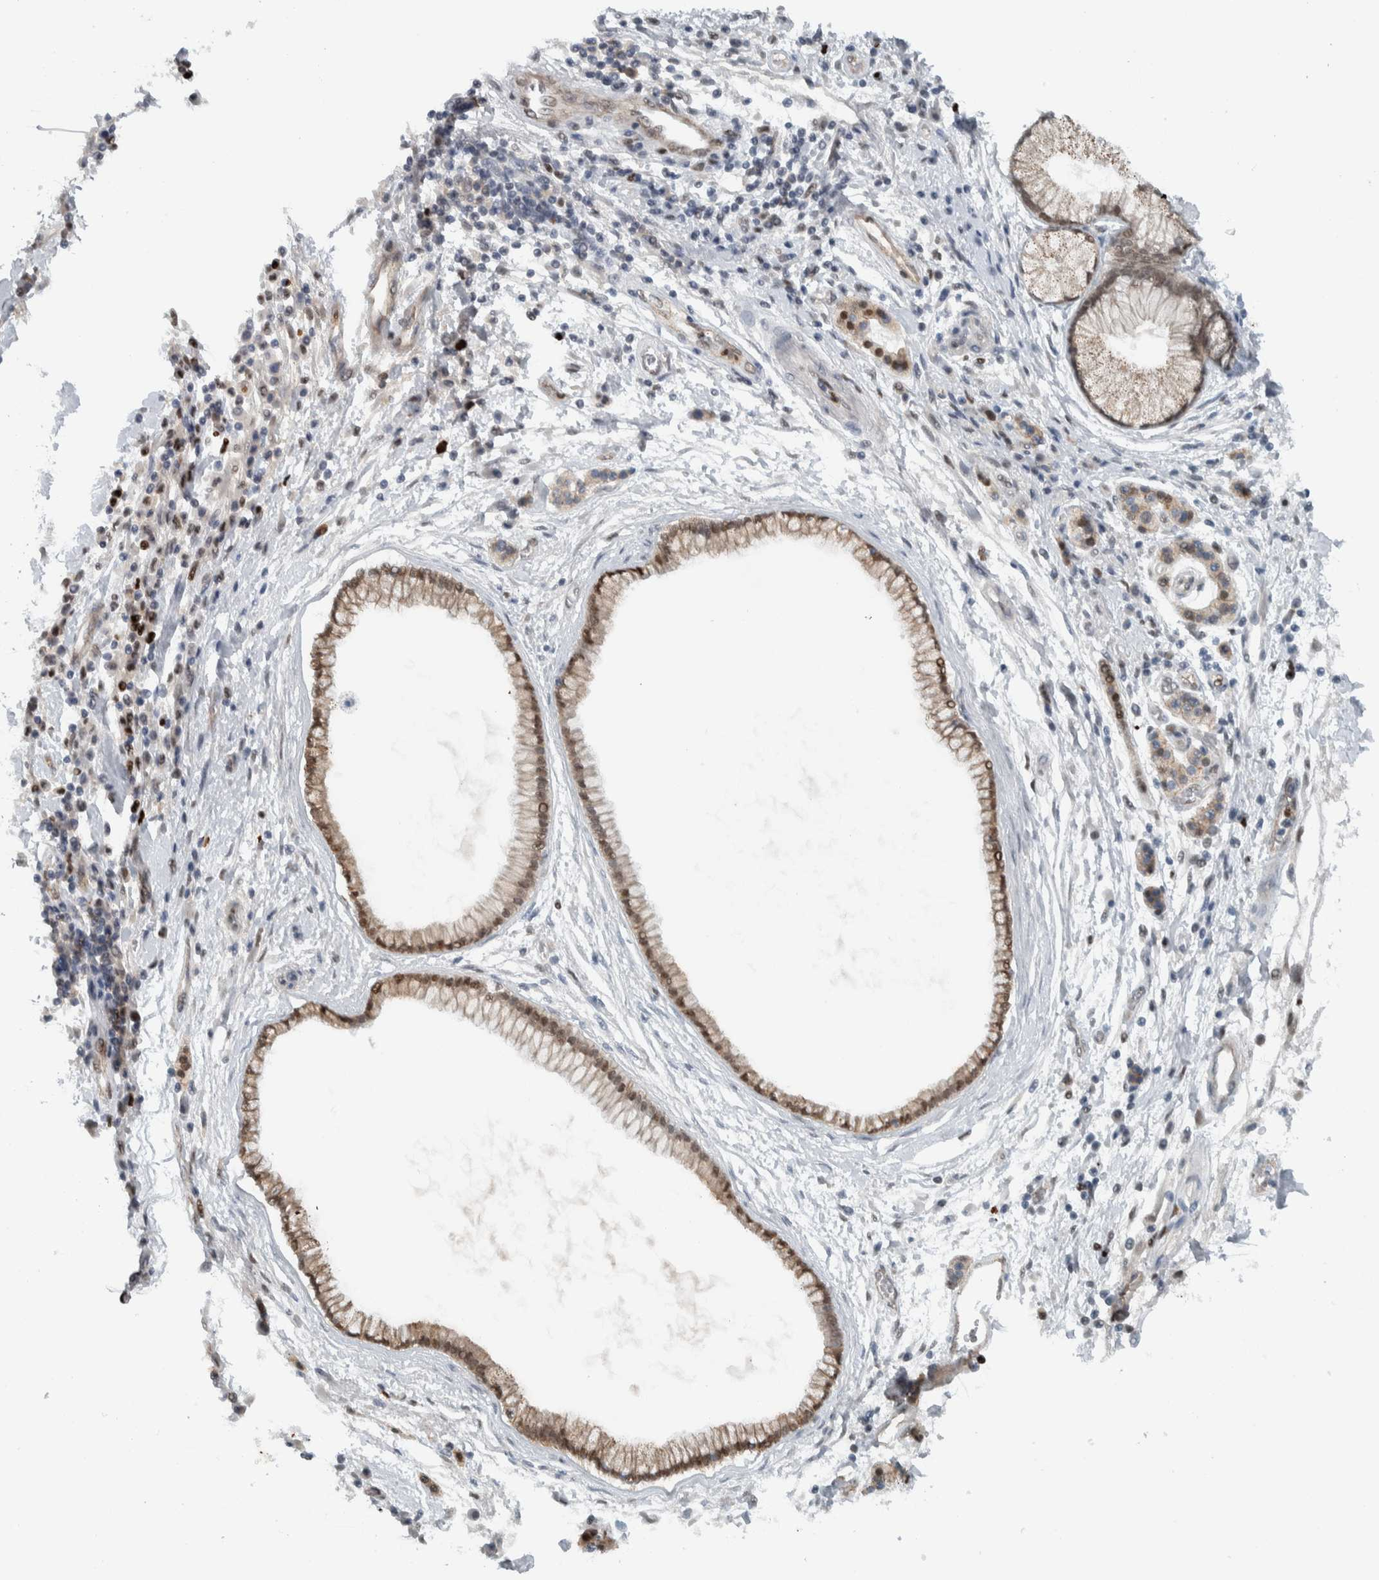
{"staining": {"intensity": "moderate", "quantity": ">75%", "location": "cytoplasmic/membranous,nuclear"}, "tissue": "pancreatic cancer", "cell_type": "Tumor cells", "image_type": "cancer", "snomed": [{"axis": "morphology", "description": "Normal tissue, NOS"}, {"axis": "morphology", "description": "Adenocarcinoma, NOS"}, {"axis": "topography", "description": "Pancreas"}], "caption": "Brown immunohistochemical staining in pancreatic cancer exhibits moderate cytoplasmic/membranous and nuclear staining in approximately >75% of tumor cells.", "gene": "ADPRM", "patient": {"sex": "female", "age": 71}}